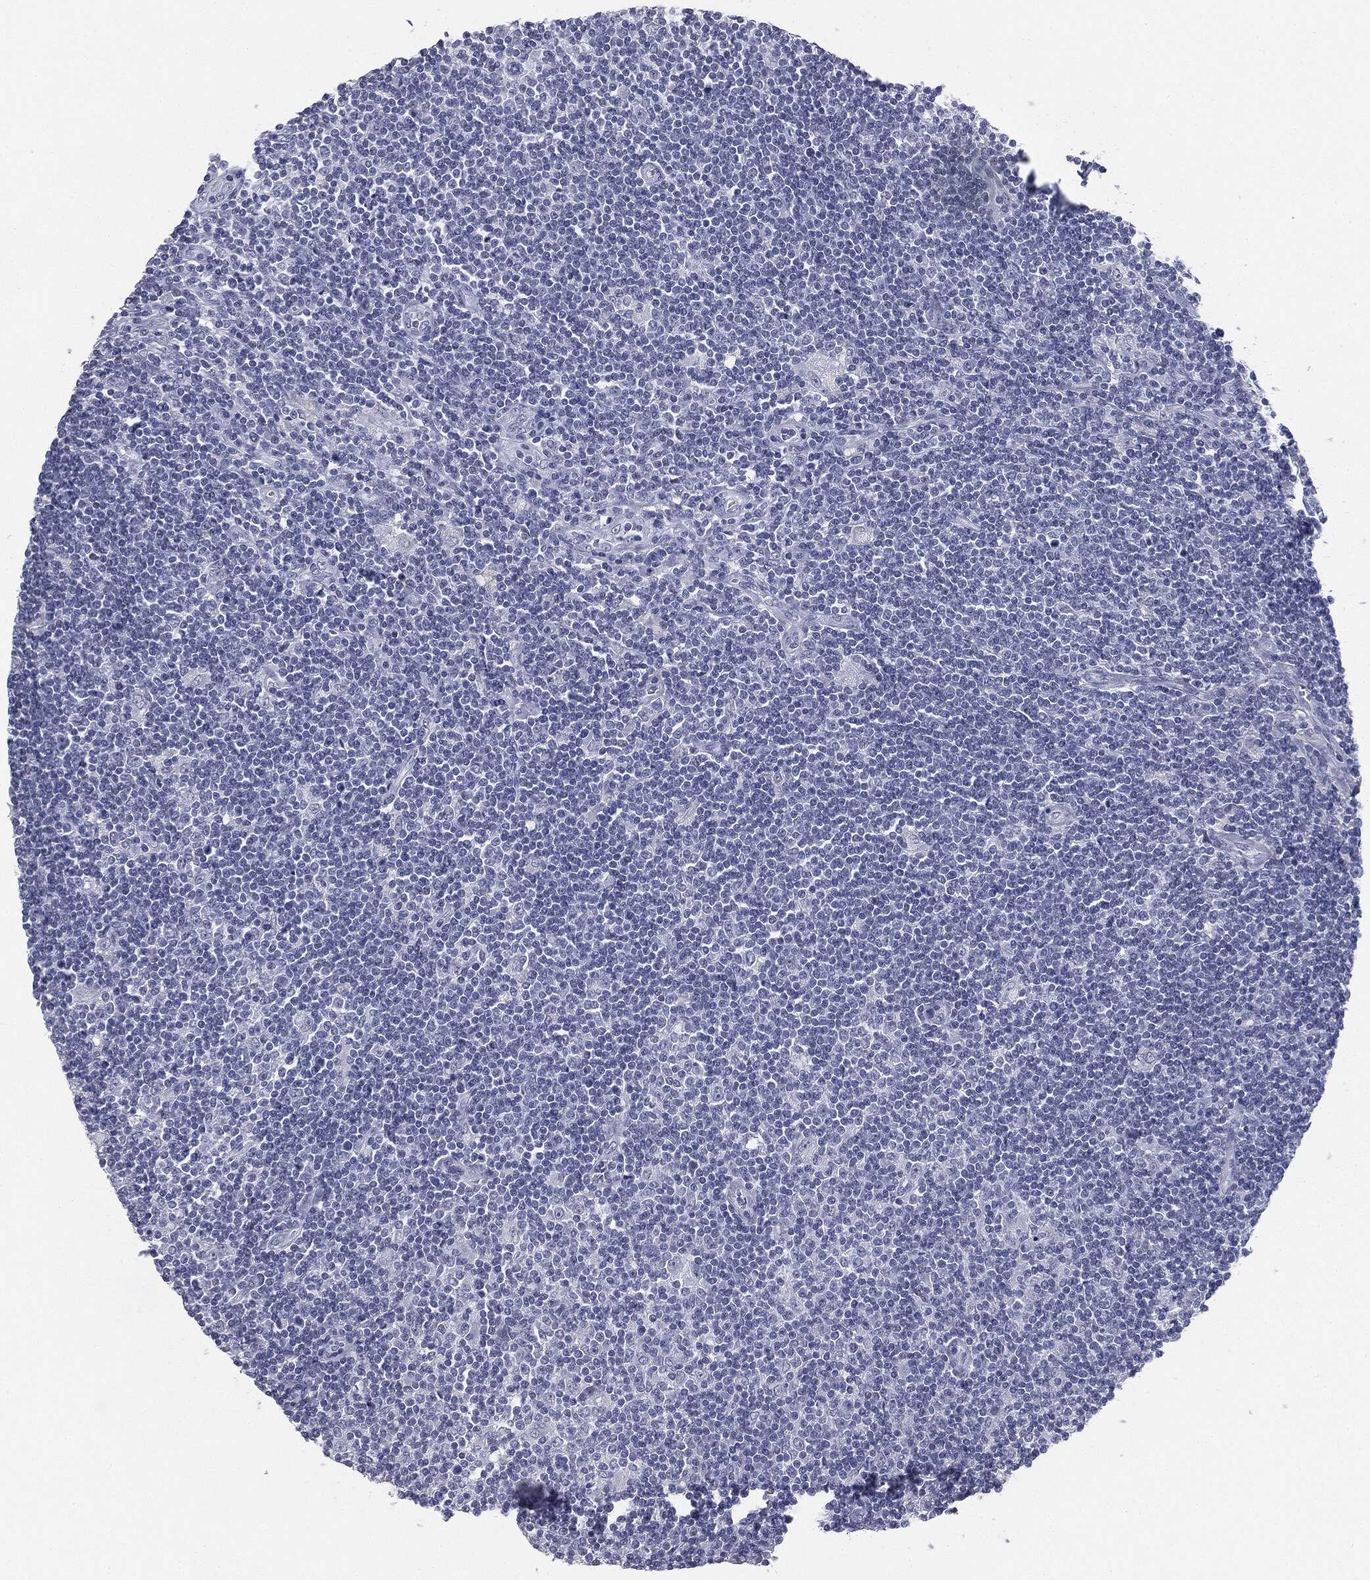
{"staining": {"intensity": "negative", "quantity": "none", "location": "none"}, "tissue": "lymphoma", "cell_type": "Tumor cells", "image_type": "cancer", "snomed": [{"axis": "morphology", "description": "Hodgkin's disease, NOS"}, {"axis": "topography", "description": "Lymph node"}], "caption": "Lymphoma was stained to show a protein in brown. There is no significant positivity in tumor cells.", "gene": "TPO", "patient": {"sex": "male", "age": 40}}